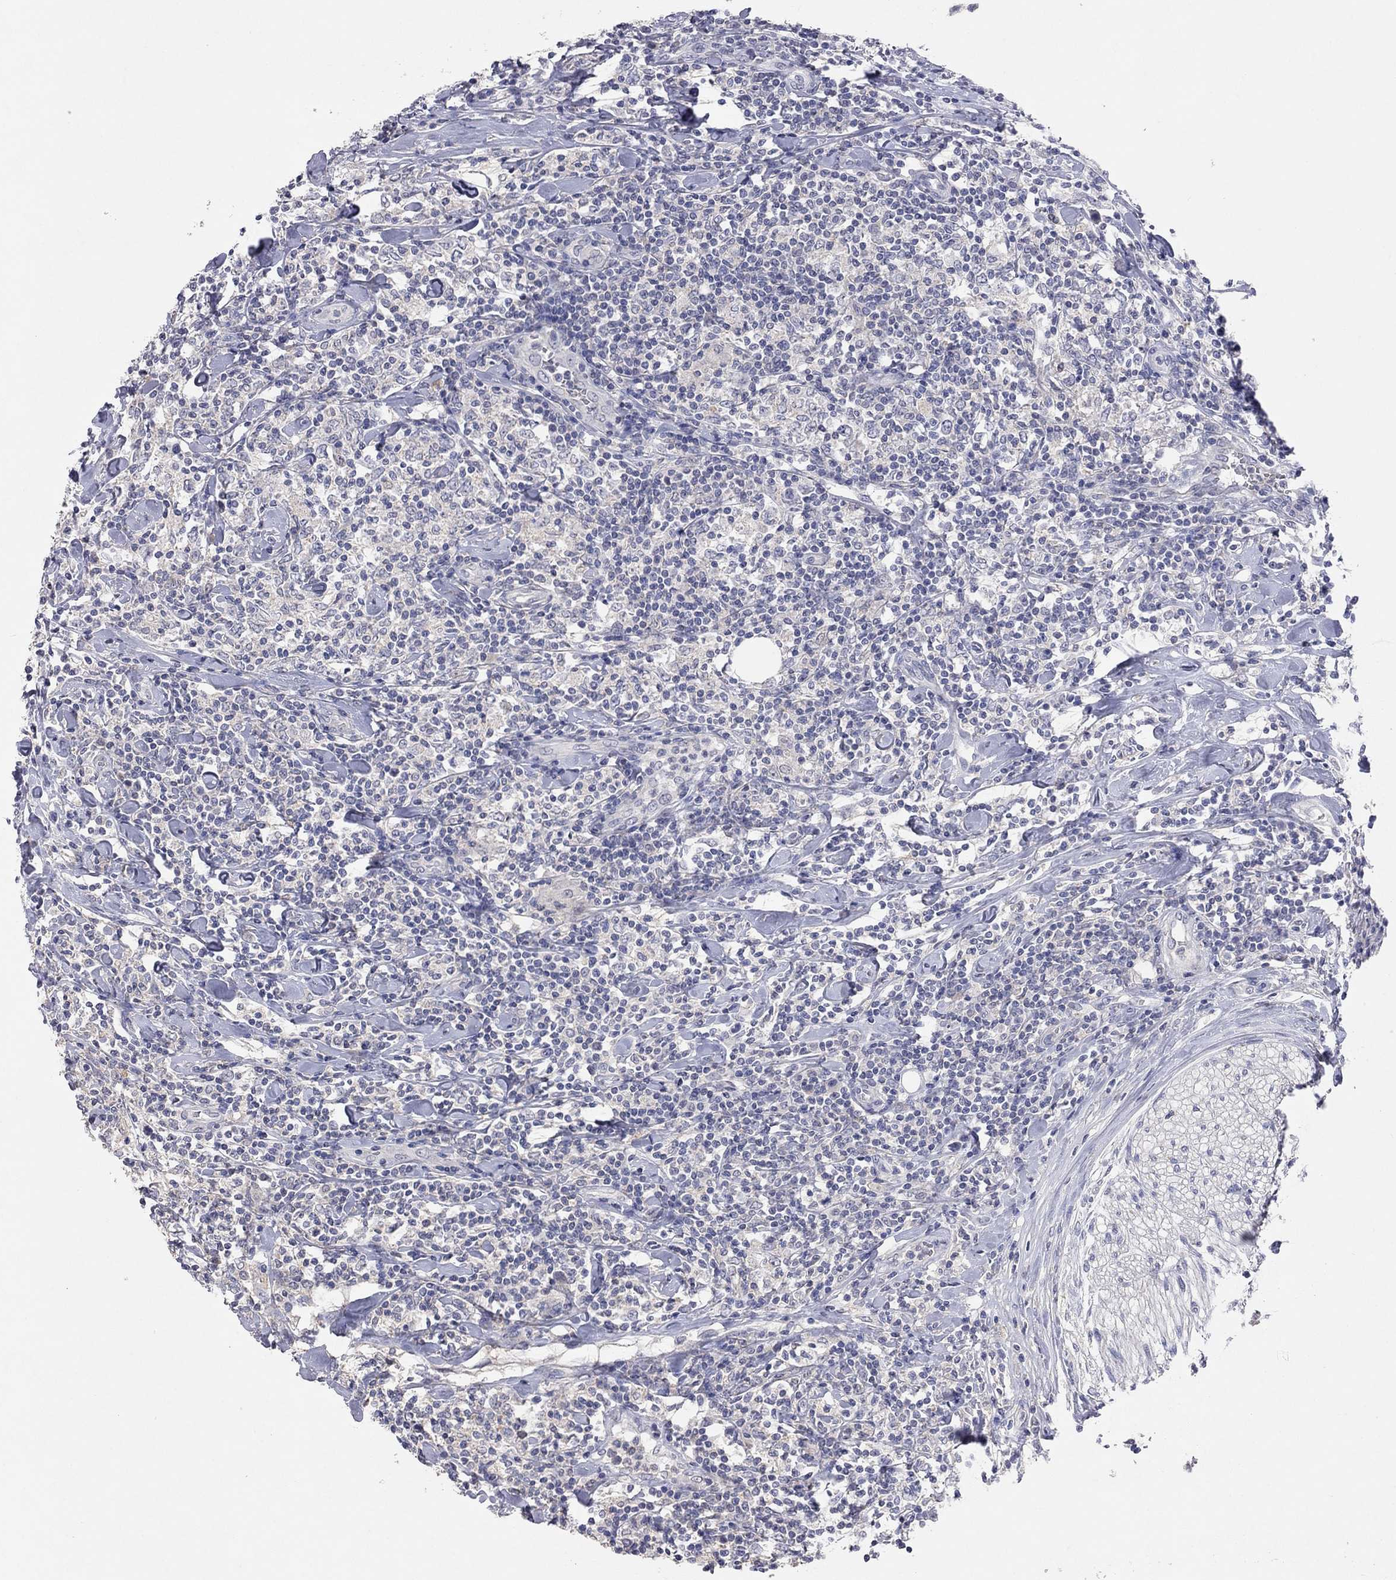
{"staining": {"intensity": "negative", "quantity": "none", "location": "none"}, "tissue": "lymphoma", "cell_type": "Tumor cells", "image_type": "cancer", "snomed": [{"axis": "morphology", "description": "Malignant lymphoma, non-Hodgkin's type, High grade"}, {"axis": "topography", "description": "Lymph node"}], "caption": "IHC photomicrograph of high-grade malignant lymphoma, non-Hodgkin's type stained for a protein (brown), which shows no positivity in tumor cells.", "gene": "MMP13", "patient": {"sex": "female", "age": 84}}